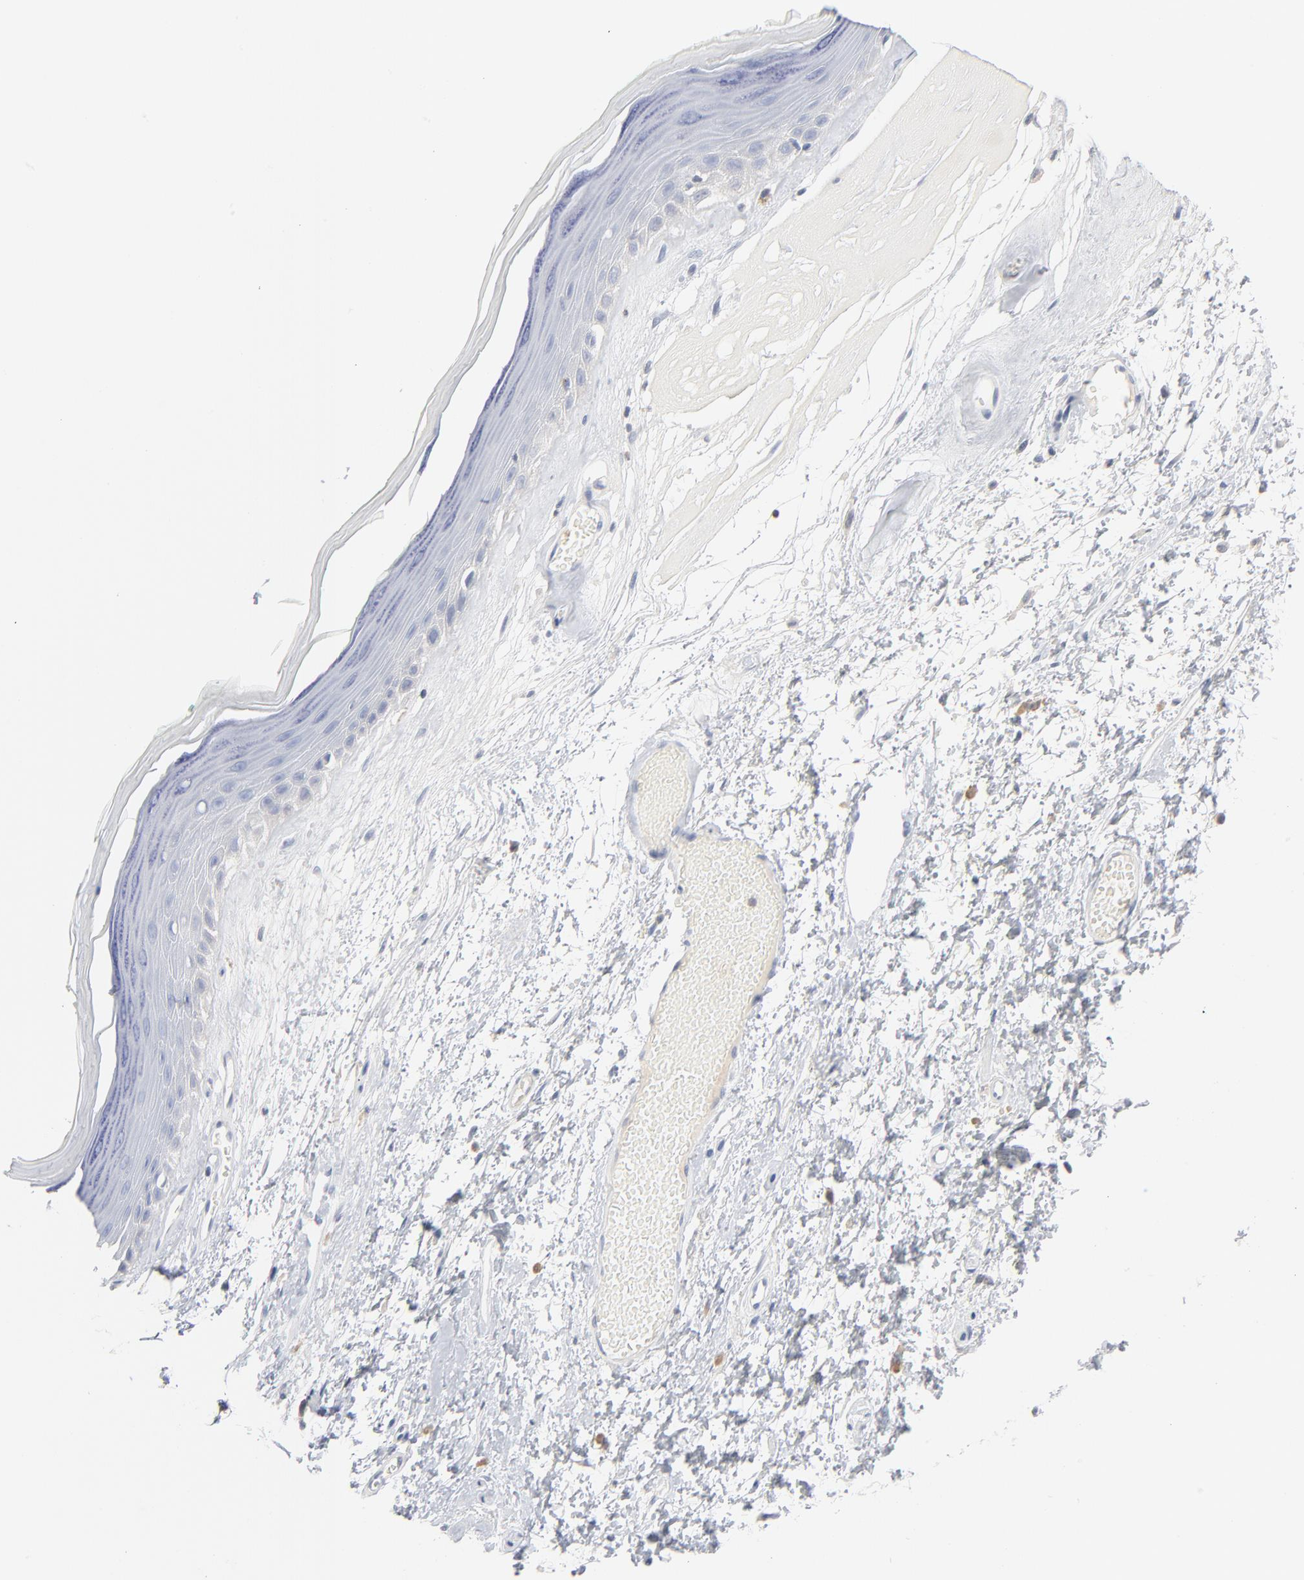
{"staining": {"intensity": "negative", "quantity": "none", "location": "none"}, "tissue": "skin", "cell_type": "Epidermal cells", "image_type": "normal", "snomed": [{"axis": "morphology", "description": "Normal tissue, NOS"}, {"axis": "morphology", "description": "Inflammation, NOS"}, {"axis": "topography", "description": "Vulva"}], "caption": "High magnification brightfield microscopy of benign skin stained with DAB (brown) and counterstained with hematoxylin (blue): epidermal cells show no significant positivity.", "gene": "PTK2B", "patient": {"sex": "female", "age": 84}}